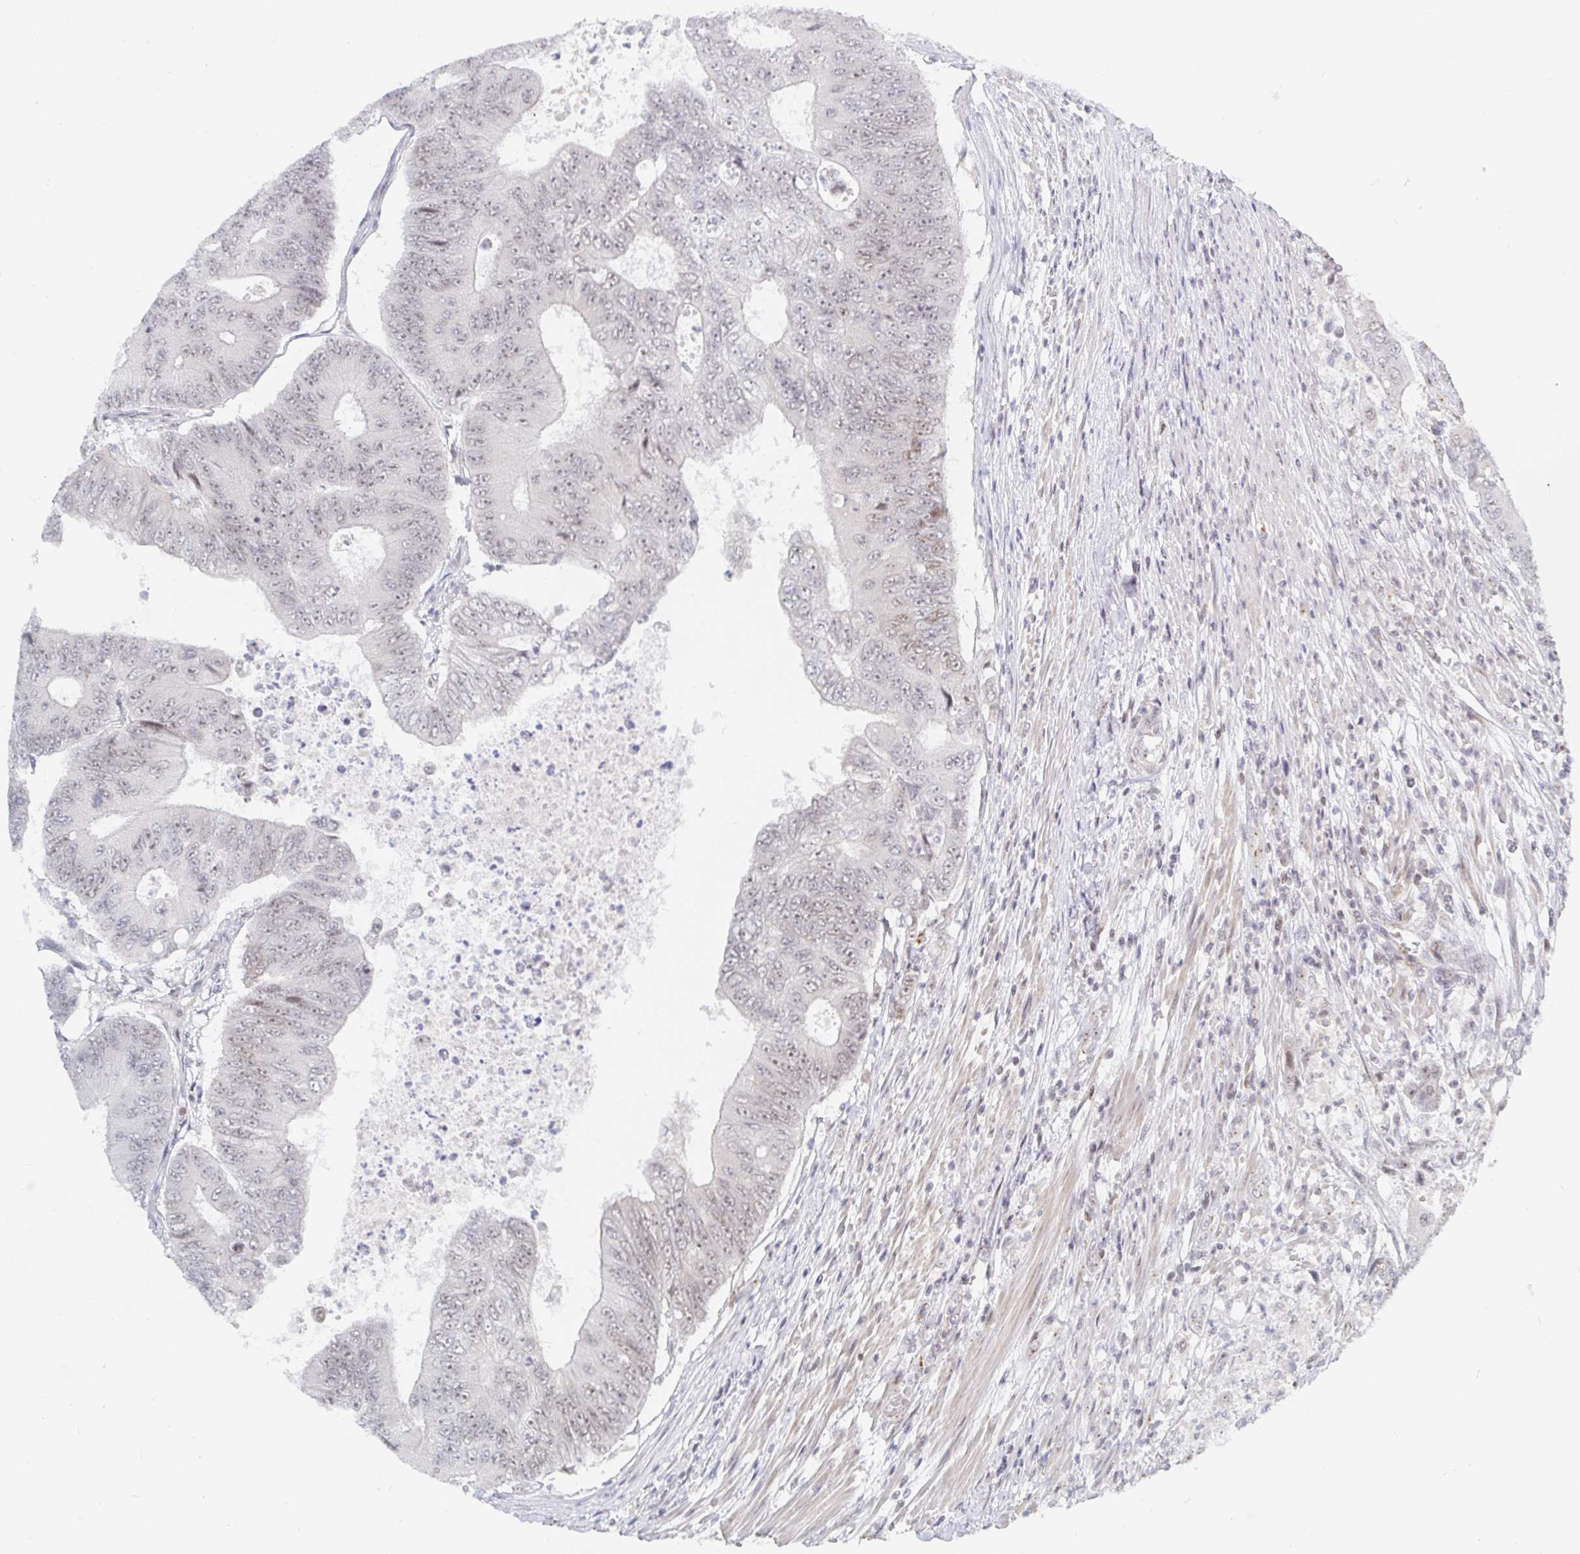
{"staining": {"intensity": "weak", "quantity": ">75%", "location": "nuclear"}, "tissue": "colorectal cancer", "cell_type": "Tumor cells", "image_type": "cancer", "snomed": [{"axis": "morphology", "description": "Adenocarcinoma, NOS"}, {"axis": "topography", "description": "Colon"}], "caption": "Human colorectal cancer stained for a protein (brown) exhibits weak nuclear positive positivity in approximately >75% of tumor cells.", "gene": "CHD2", "patient": {"sex": "female", "age": 48}}